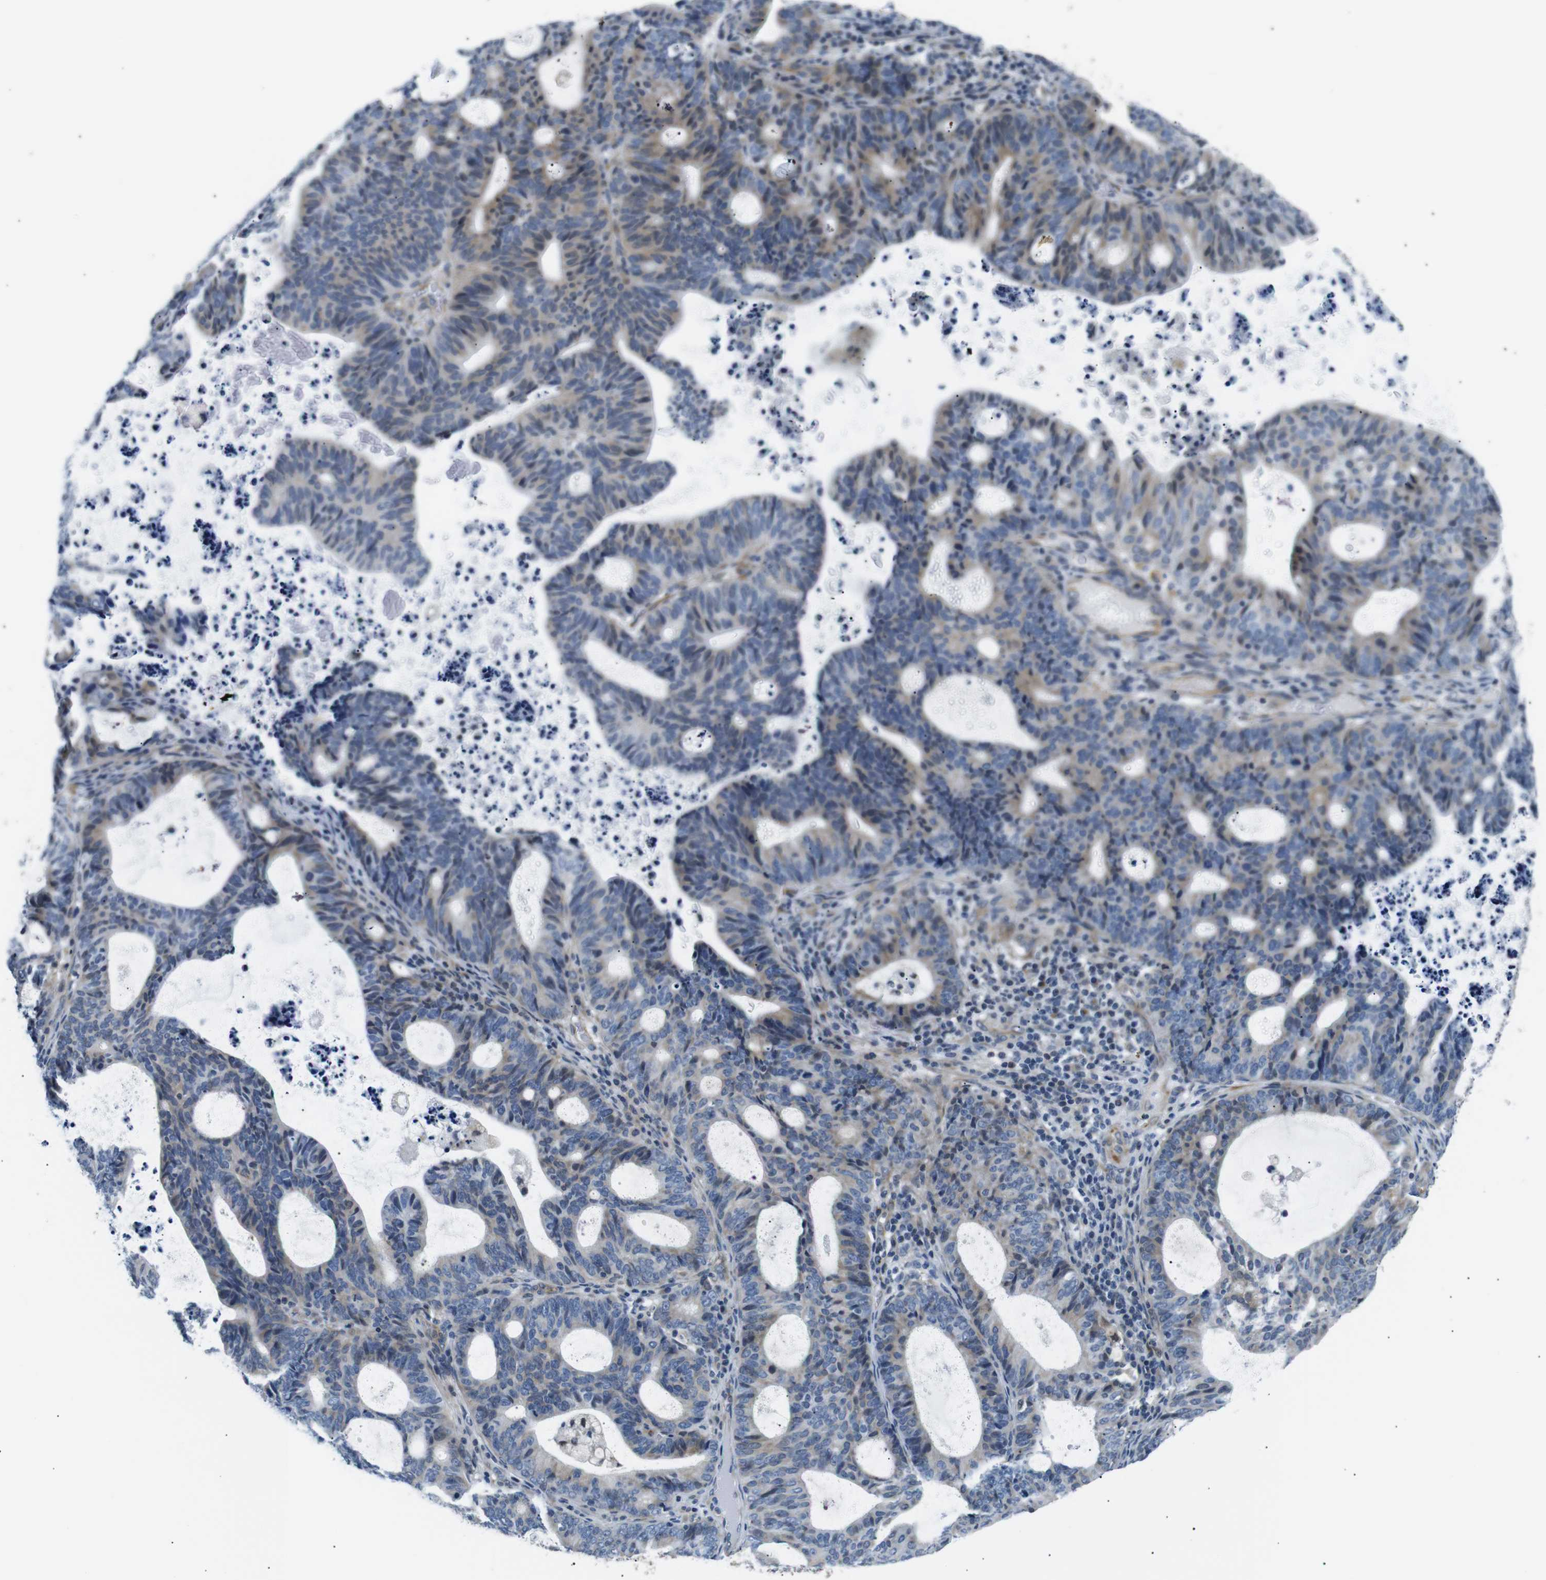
{"staining": {"intensity": "weak", "quantity": "25%-75%", "location": "cytoplasmic/membranous"}, "tissue": "endometrial cancer", "cell_type": "Tumor cells", "image_type": "cancer", "snomed": [{"axis": "morphology", "description": "Adenocarcinoma, NOS"}, {"axis": "topography", "description": "Uterus"}], "caption": "Endometrial cancer (adenocarcinoma) stained with IHC displays weak cytoplasmic/membranous expression in about 25%-75% of tumor cells. (IHC, brightfield microscopy, high magnification).", "gene": "TAFA1", "patient": {"sex": "female", "age": 83}}